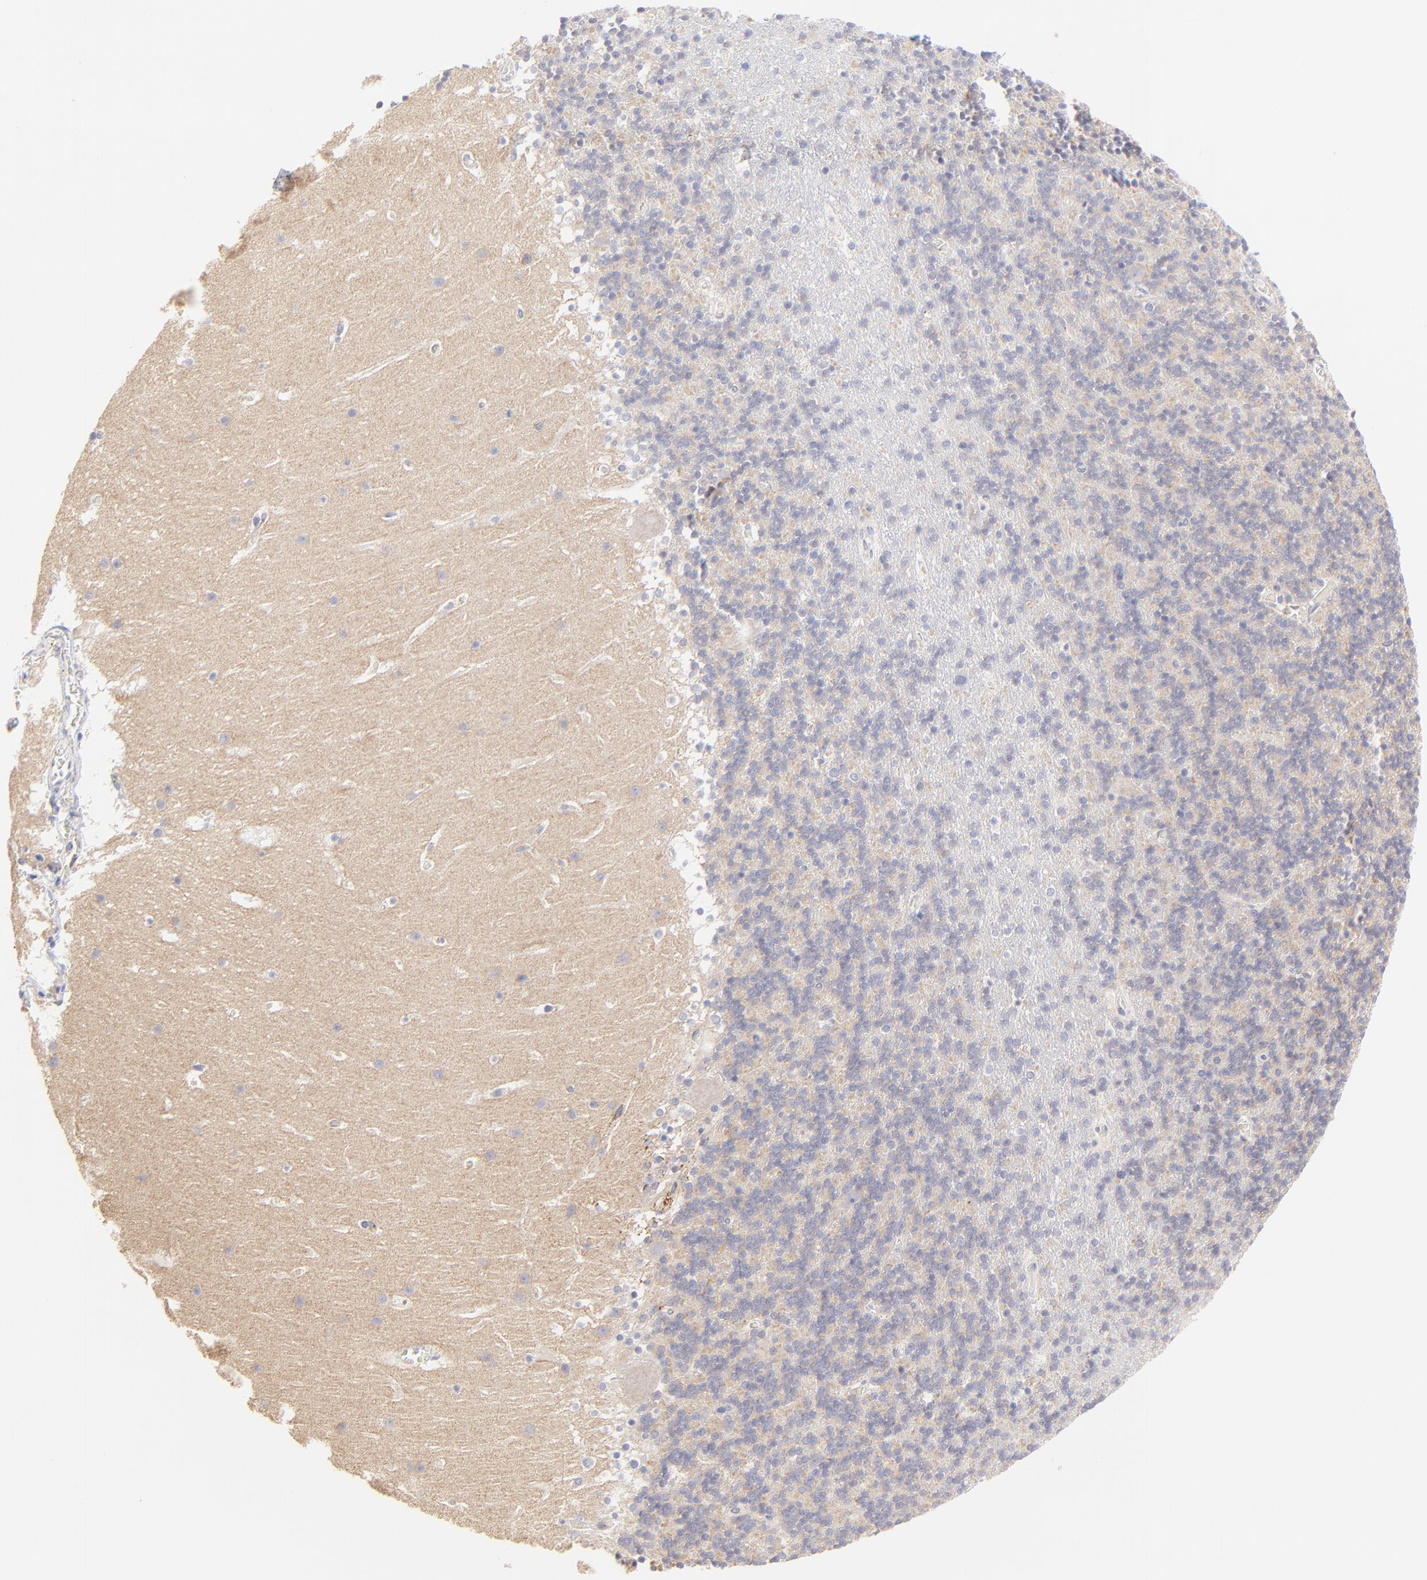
{"staining": {"intensity": "moderate", "quantity": "25%-75%", "location": "cytoplasmic/membranous"}, "tissue": "cerebellum", "cell_type": "Cells in granular layer", "image_type": "normal", "snomed": [{"axis": "morphology", "description": "Normal tissue, NOS"}, {"axis": "topography", "description": "Cerebellum"}], "caption": "Protein positivity by immunohistochemistry exhibits moderate cytoplasmic/membranous expression in about 25%-75% of cells in granular layer in normal cerebellum.", "gene": "LHFPL1", "patient": {"sex": "male", "age": 45}}